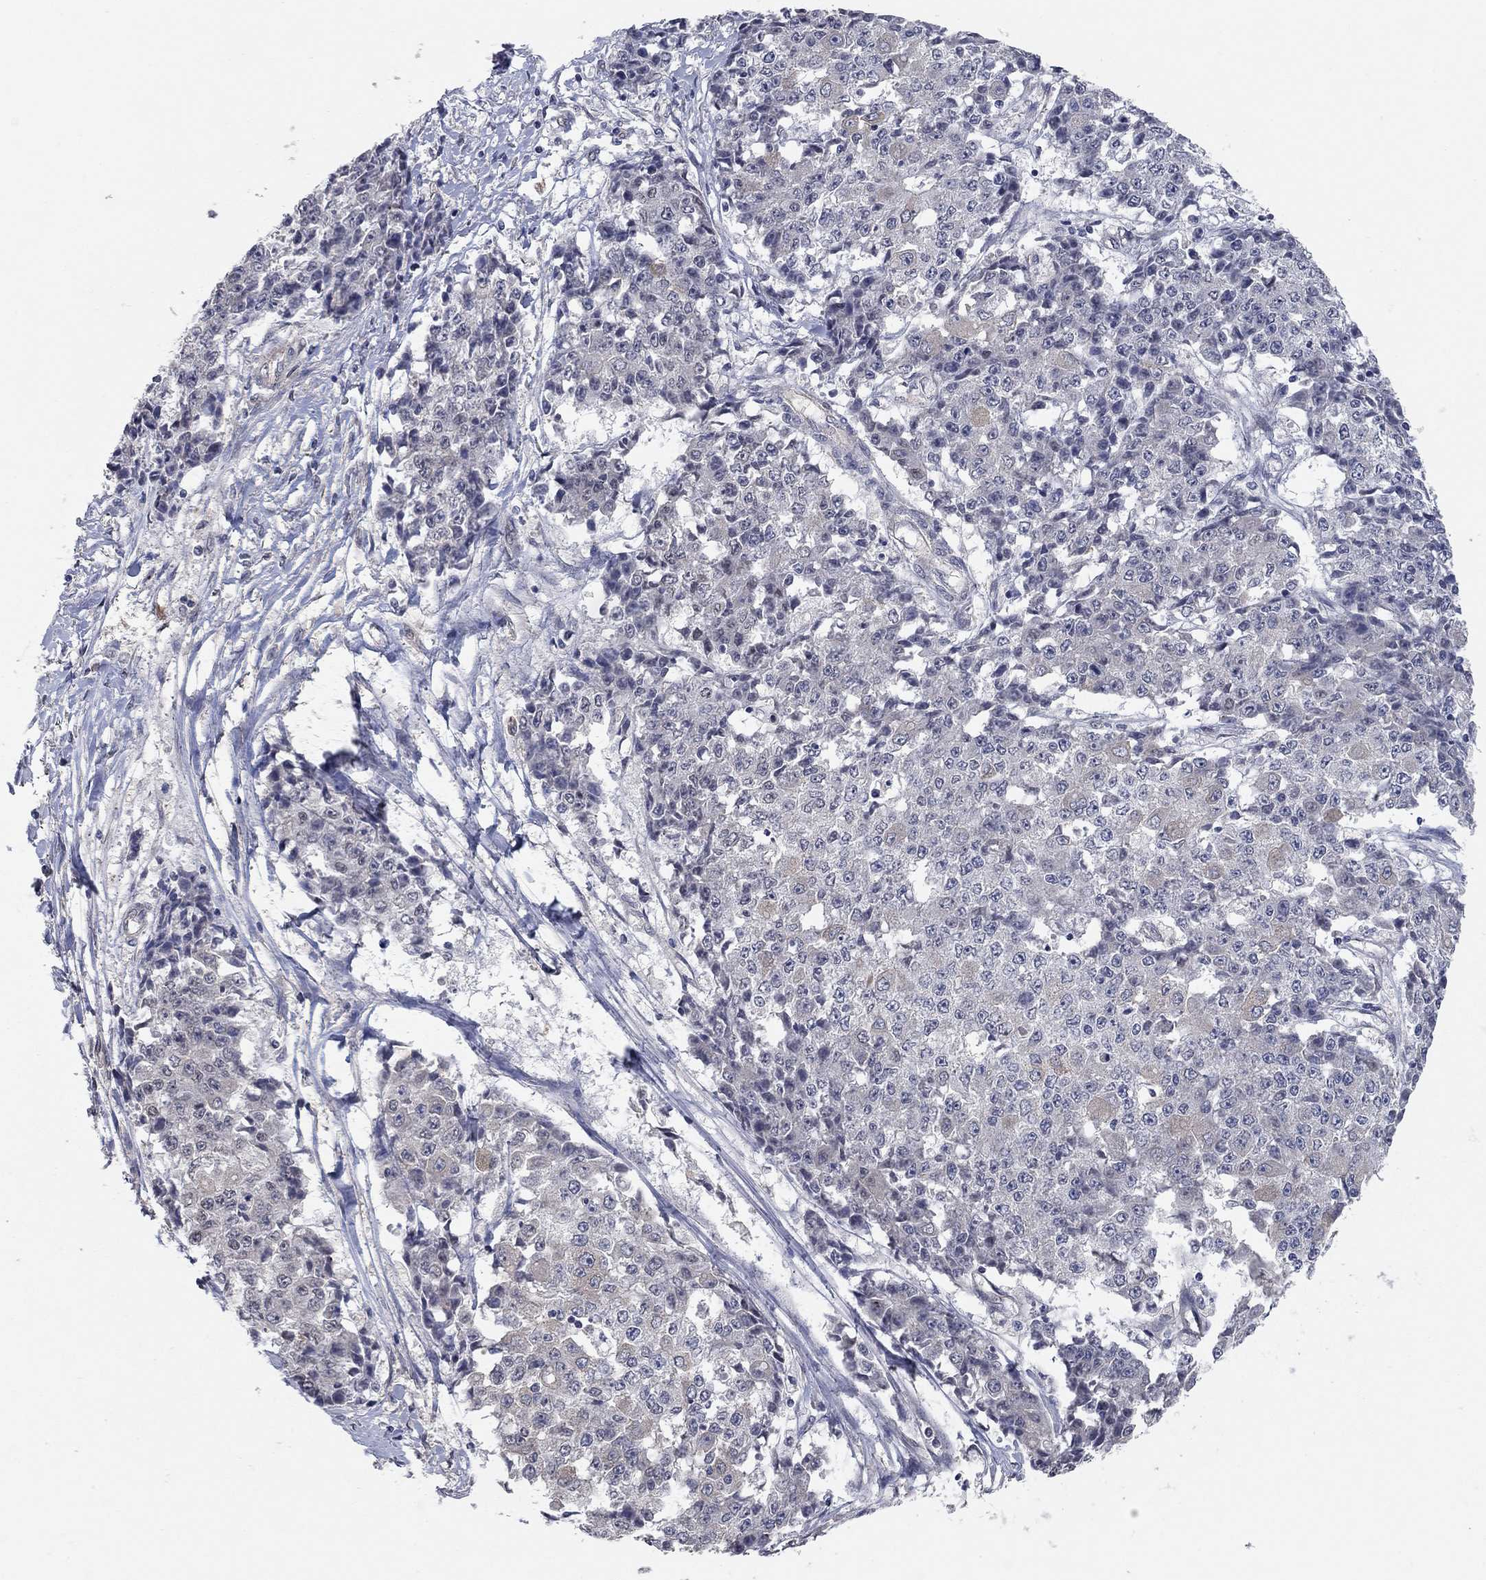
{"staining": {"intensity": "negative", "quantity": "none", "location": "none"}, "tissue": "ovarian cancer", "cell_type": "Tumor cells", "image_type": "cancer", "snomed": [{"axis": "morphology", "description": "Carcinoma, endometroid"}, {"axis": "topography", "description": "Ovary"}], "caption": "IHC of ovarian cancer (endometroid carcinoma) displays no expression in tumor cells.", "gene": "WASF3", "patient": {"sex": "female", "age": 42}}